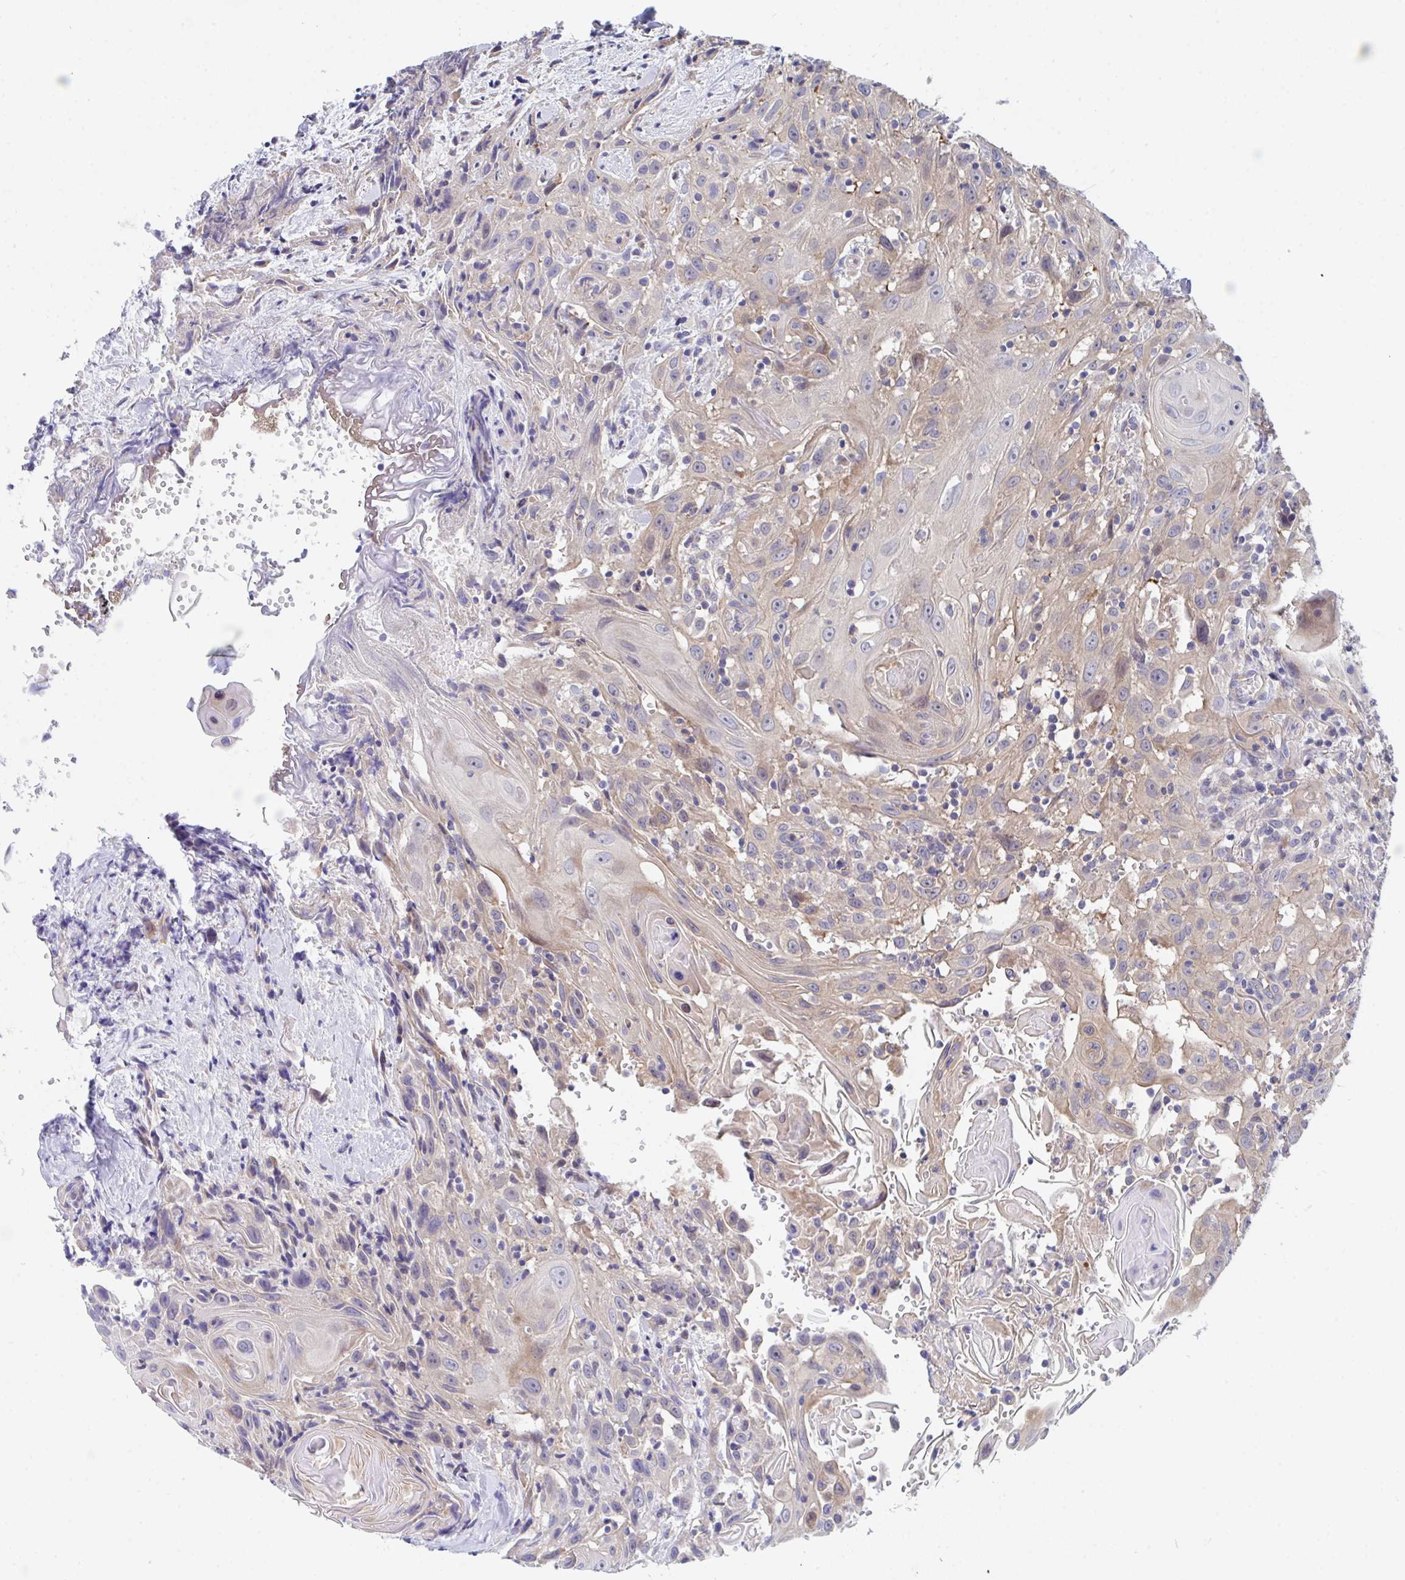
{"staining": {"intensity": "weak", "quantity": "25%-75%", "location": "cytoplasmic/membranous"}, "tissue": "head and neck cancer", "cell_type": "Tumor cells", "image_type": "cancer", "snomed": [{"axis": "morphology", "description": "Squamous cell carcinoma, NOS"}, {"axis": "topography", "description": "Head-Neck"}], "caption": "Immunohistochemical staining of human squamous cell carcinoma (head and neck) demonstrates low levels of weak cytoplasmic/membranous protein staining in about 25%-75% of tumor cells.", "gene": "P2RX3", "patient": {"sex": "female", "age": 95}}